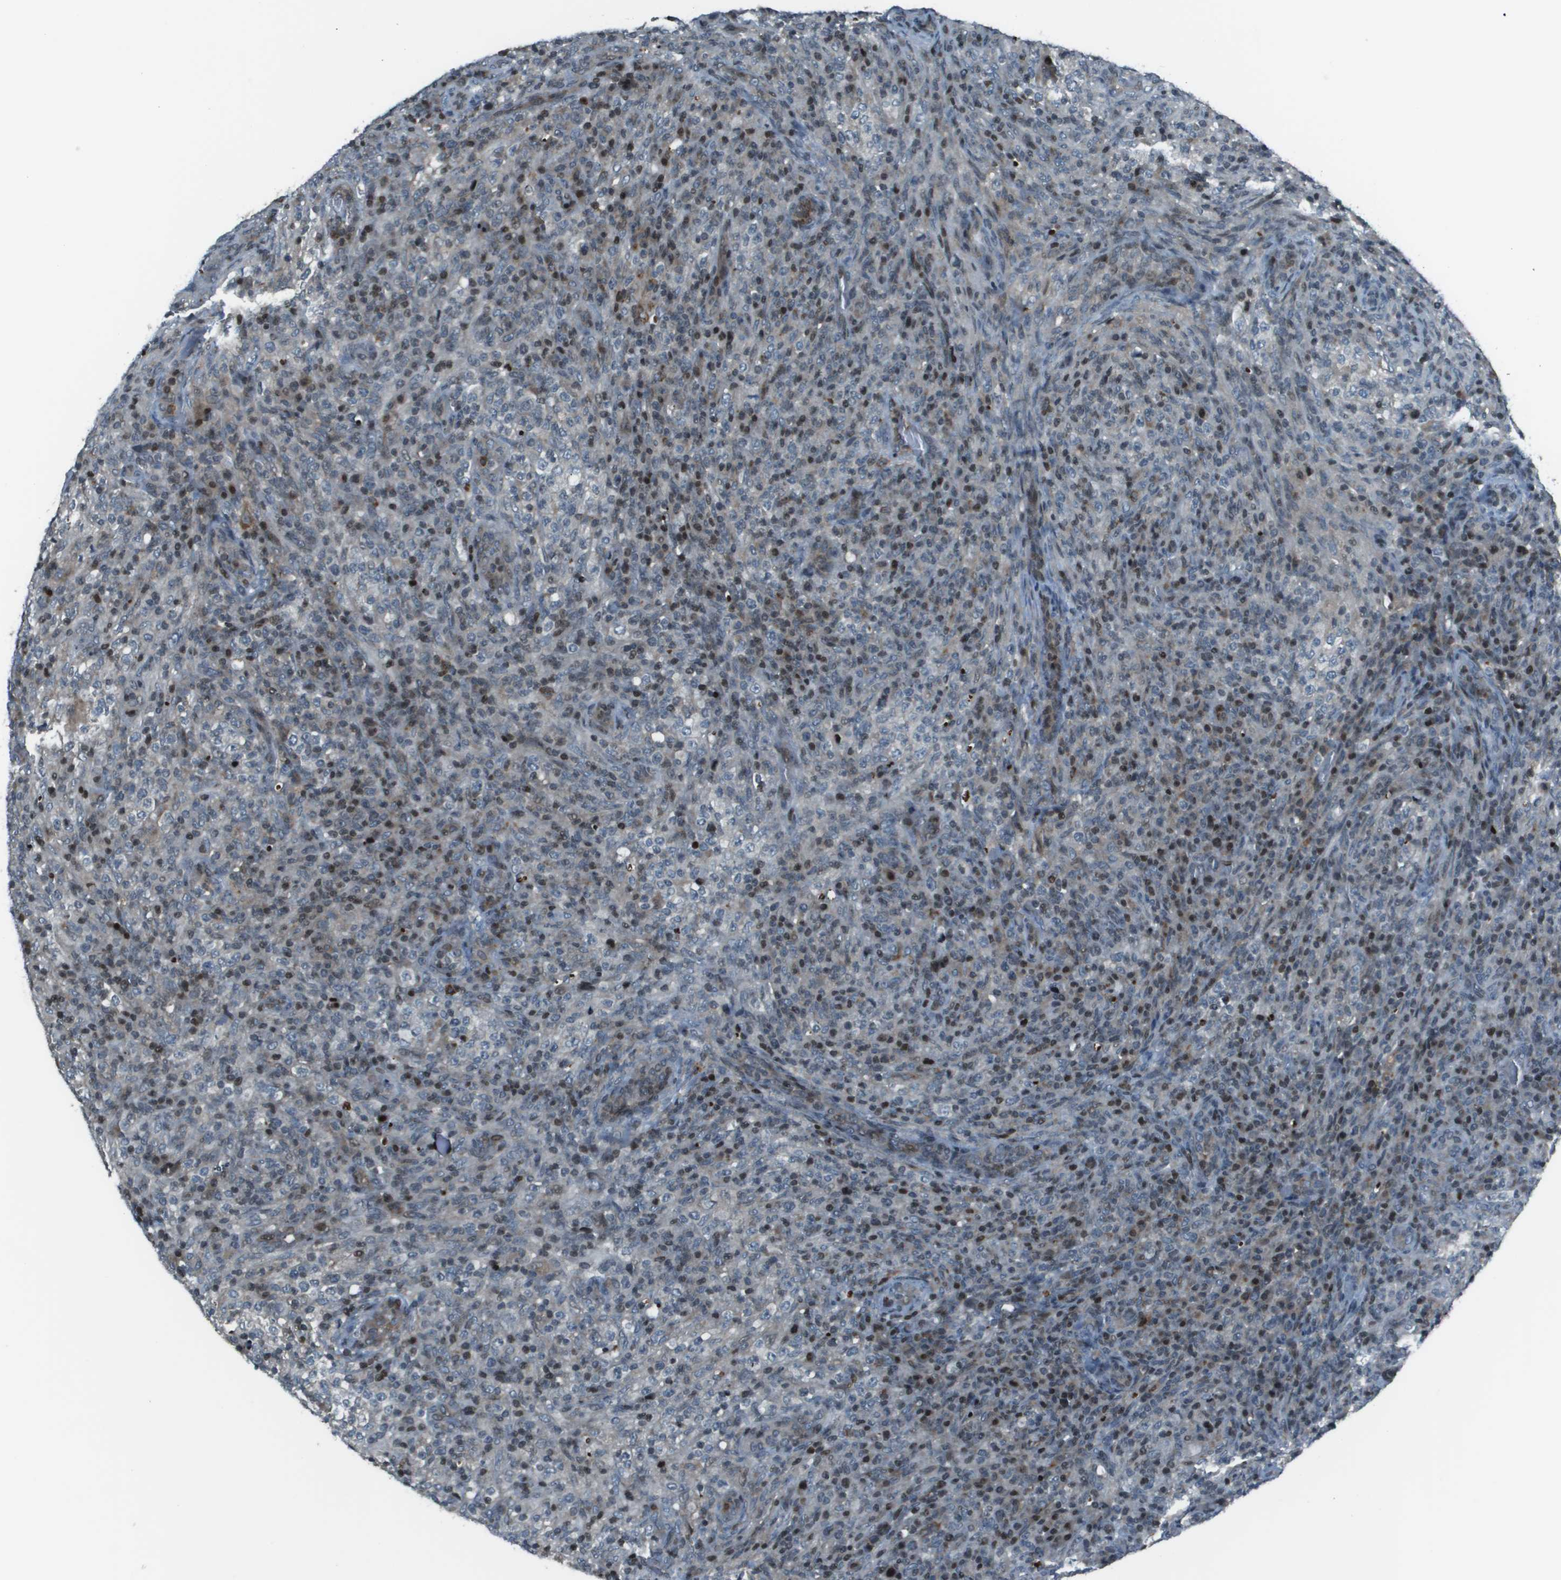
{"staining": {"intensity": "weak", "quantity": "<25%", "location": "nuclear"}, "tissue": "lymphoma", "cell_type": "Tumor cells", "image_type": "cancer", "snomed": [{"axis": "morphology", "description": "Malignant lymphoma, non-Hodgkin's type, High grade"}, {"axis": "topography", "description": "Lymph node"}], "caption": "High magnification brightfield microscopy of lymphoma stained with DAB (3,3'-diaminobenzidine) (brown) and counterstained with hematoxylin (blue): tumor cells show no significant staining. (Stains: DAB immunohistochemistry (IHC) with hematoxylin counter stain, Microscopy: brightfield microscopy at high magnification).", "gene": "CXCL12", "patient": {"sex": "female", "age": 76}}